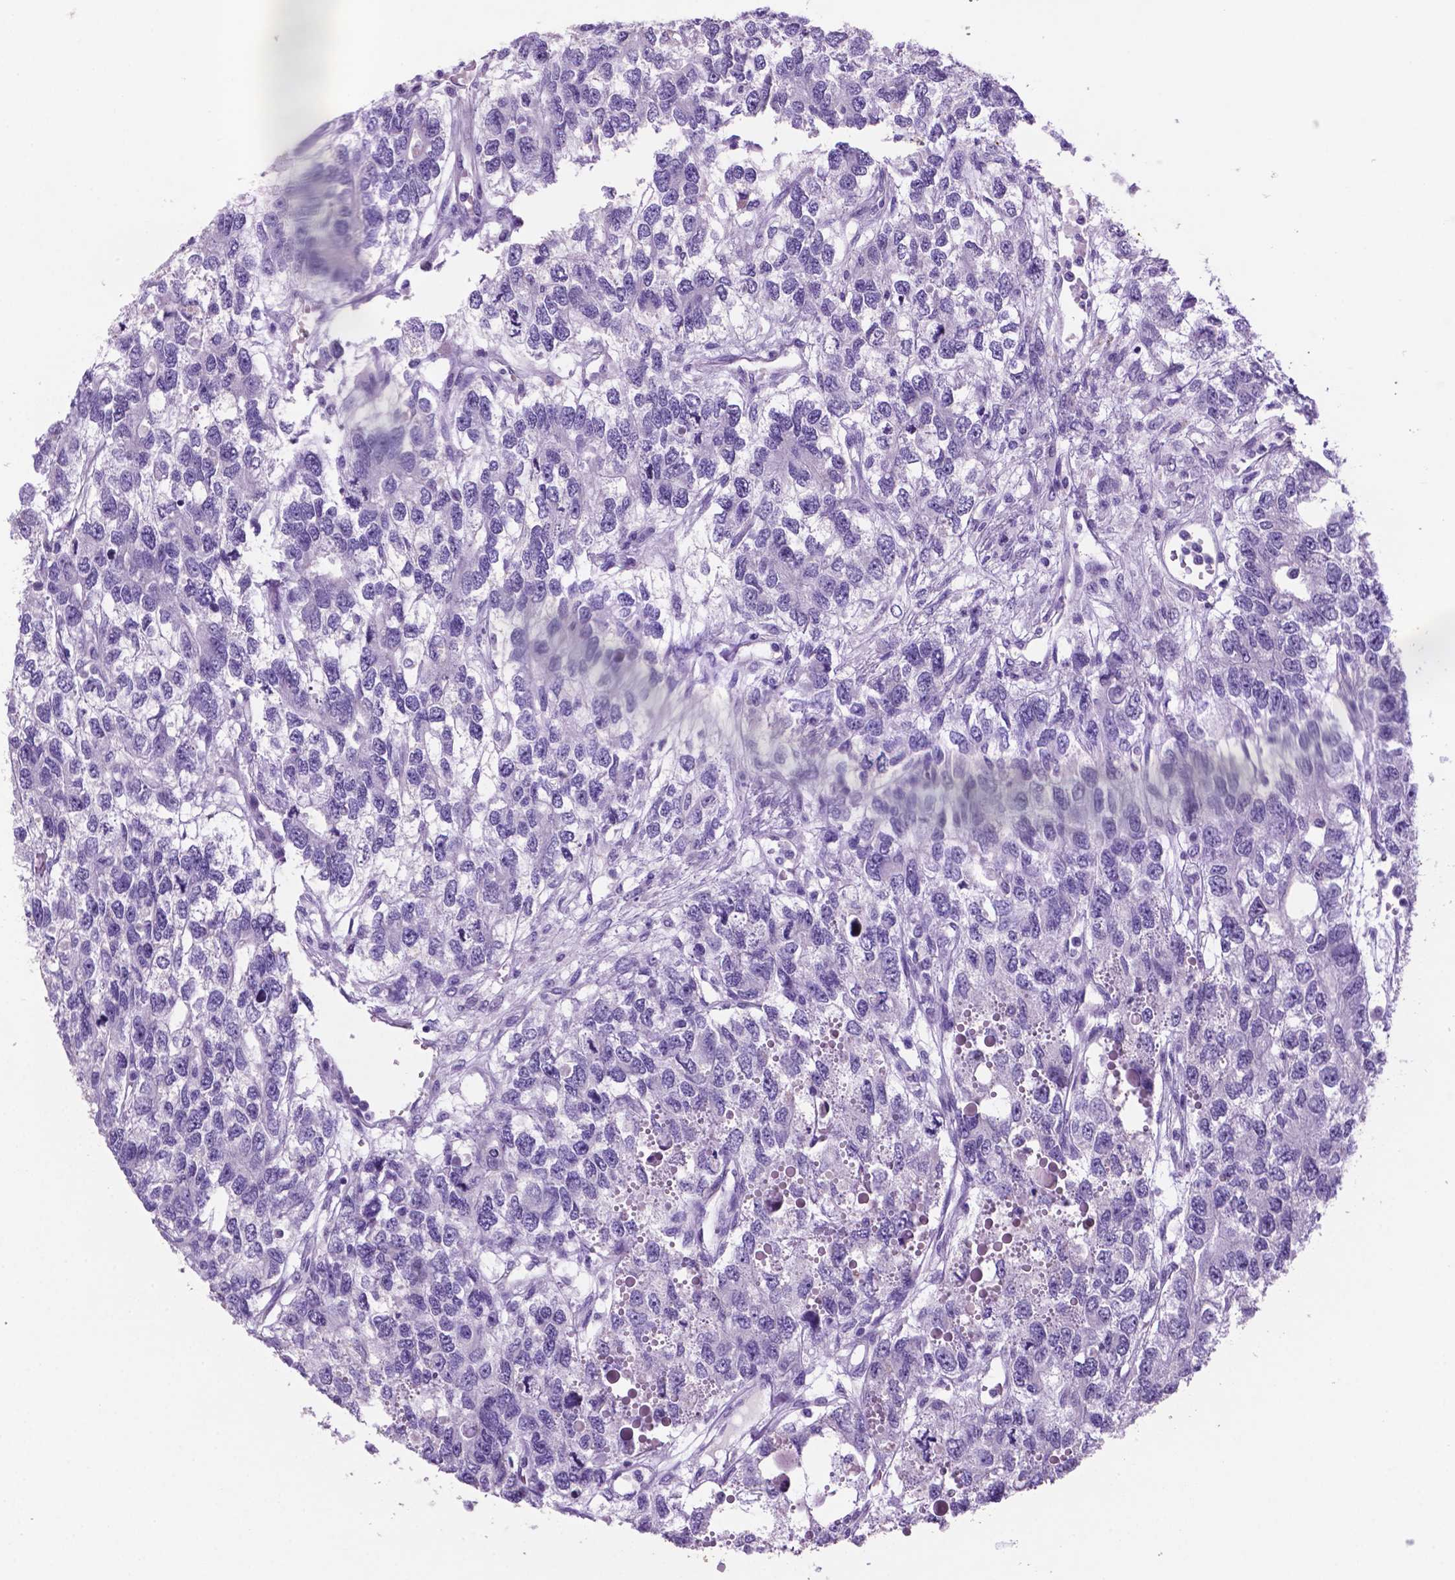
{"staining": {"intensity": "negative", "quantity": "none", "location": "none"}, "tissue": "testis cancer", "cell_type": "Tumor cells", "image_type": "cancer", "snomed": [{"axis": "morphology", "description": "Seminoma, NOS"}, {"axis": "topography", "description": "Testis"}], "caption": "This is an immunohistochemistry histopathology image of human testis cancer. There is no staining in tumor cells.", "gene": "C18orf21", "patient": {"sex": "male", "age": 52}}